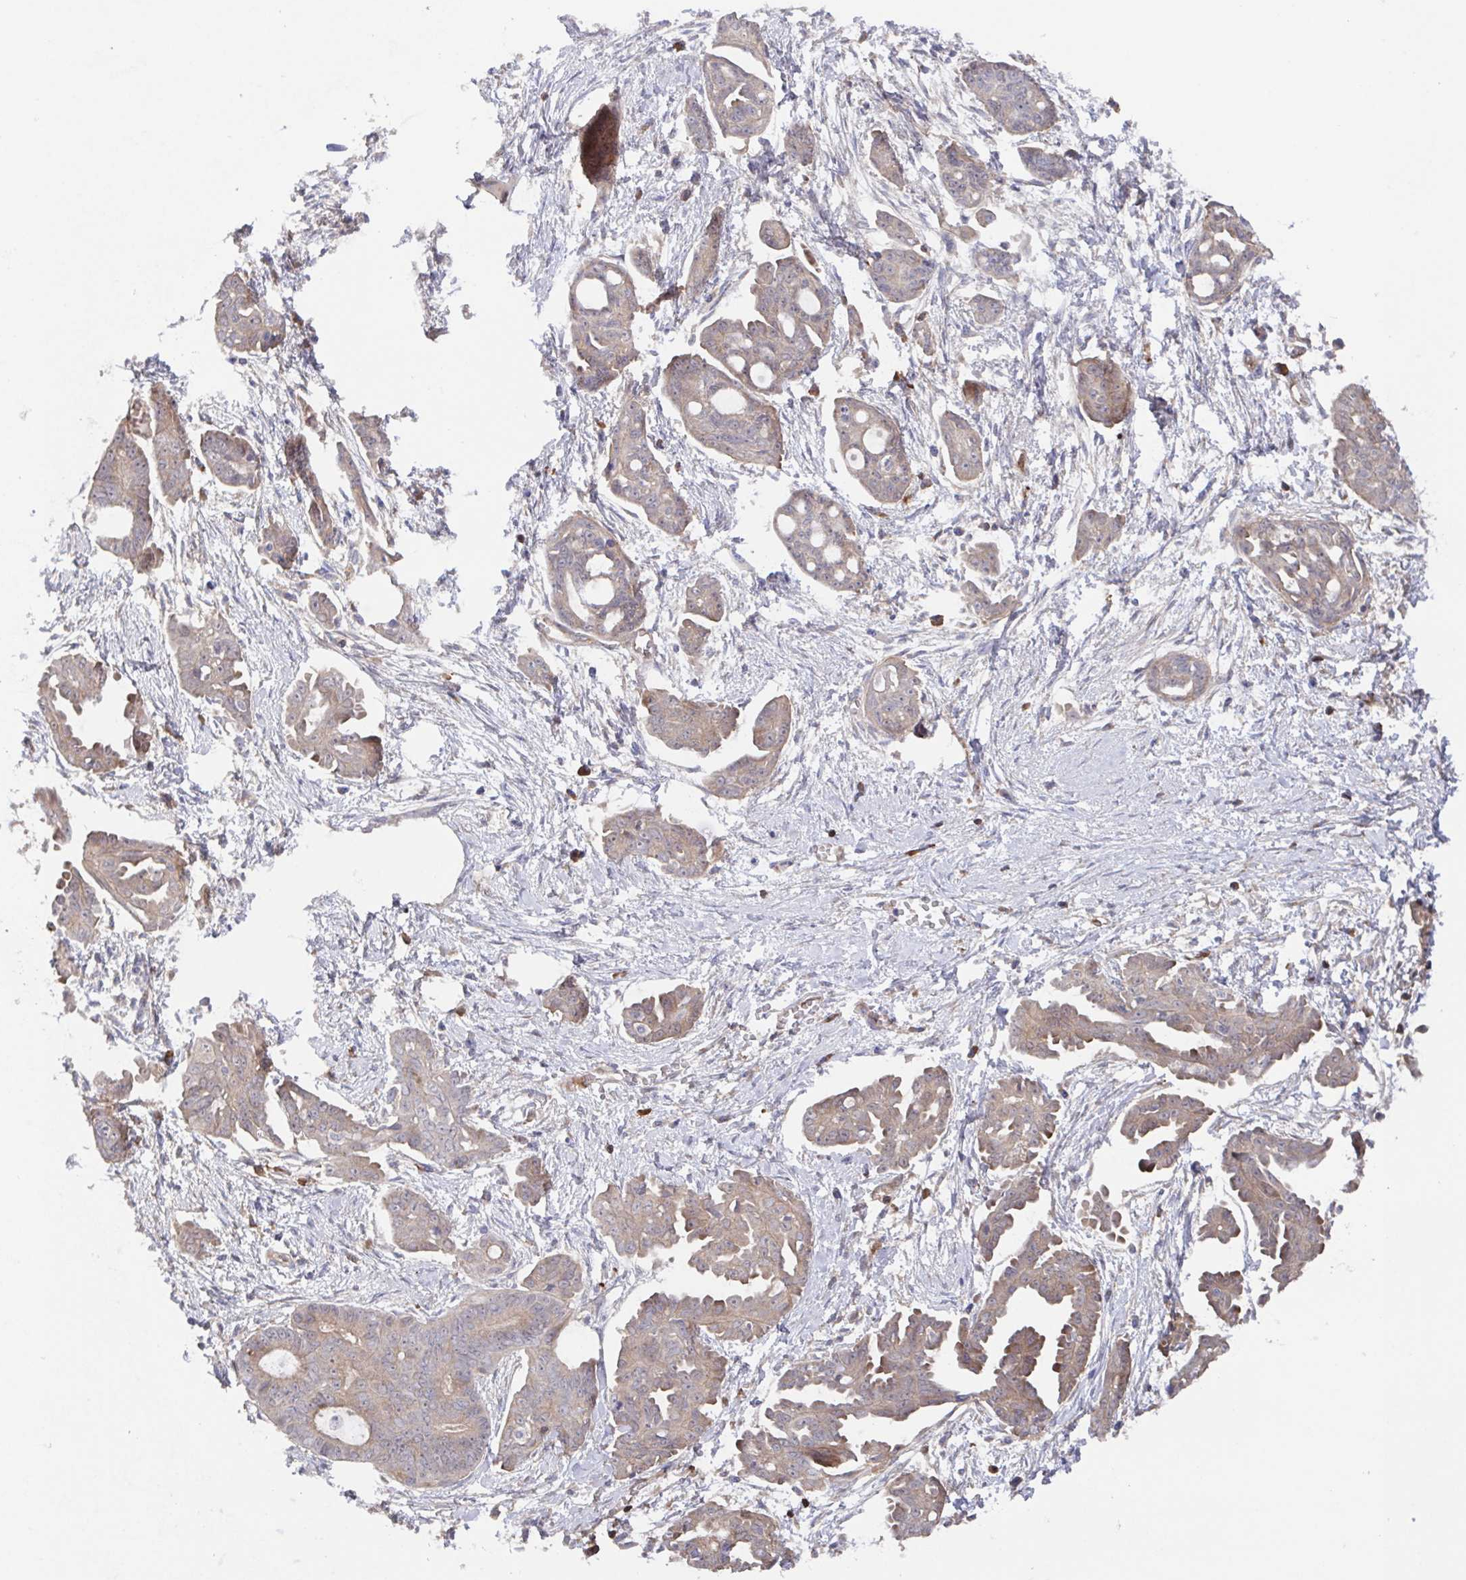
{"staining": {"intensity": "moderate", "quantity": "25%-75%", "location": "cytoplasmic/membranous"}, "tissue": "ovarian cancer", "cell_type": "Tumor cells", "image_type": "cancer", "snomed": [{"axis": "morphology", "description": "Cystadenocarcinoma, serous, NOS"}, {"axis": "topography", "description": "Ovary"}], "caption": "Human ovarian cancer (serous cystadenocarcinoma) stained with a brown dye exhibits moderate cytoplasmic/membranous positive staining in approximately 25%-75% of tumor cells.", "gene": "AGFG2", "patient": {"sex": "female", "age": 71}}